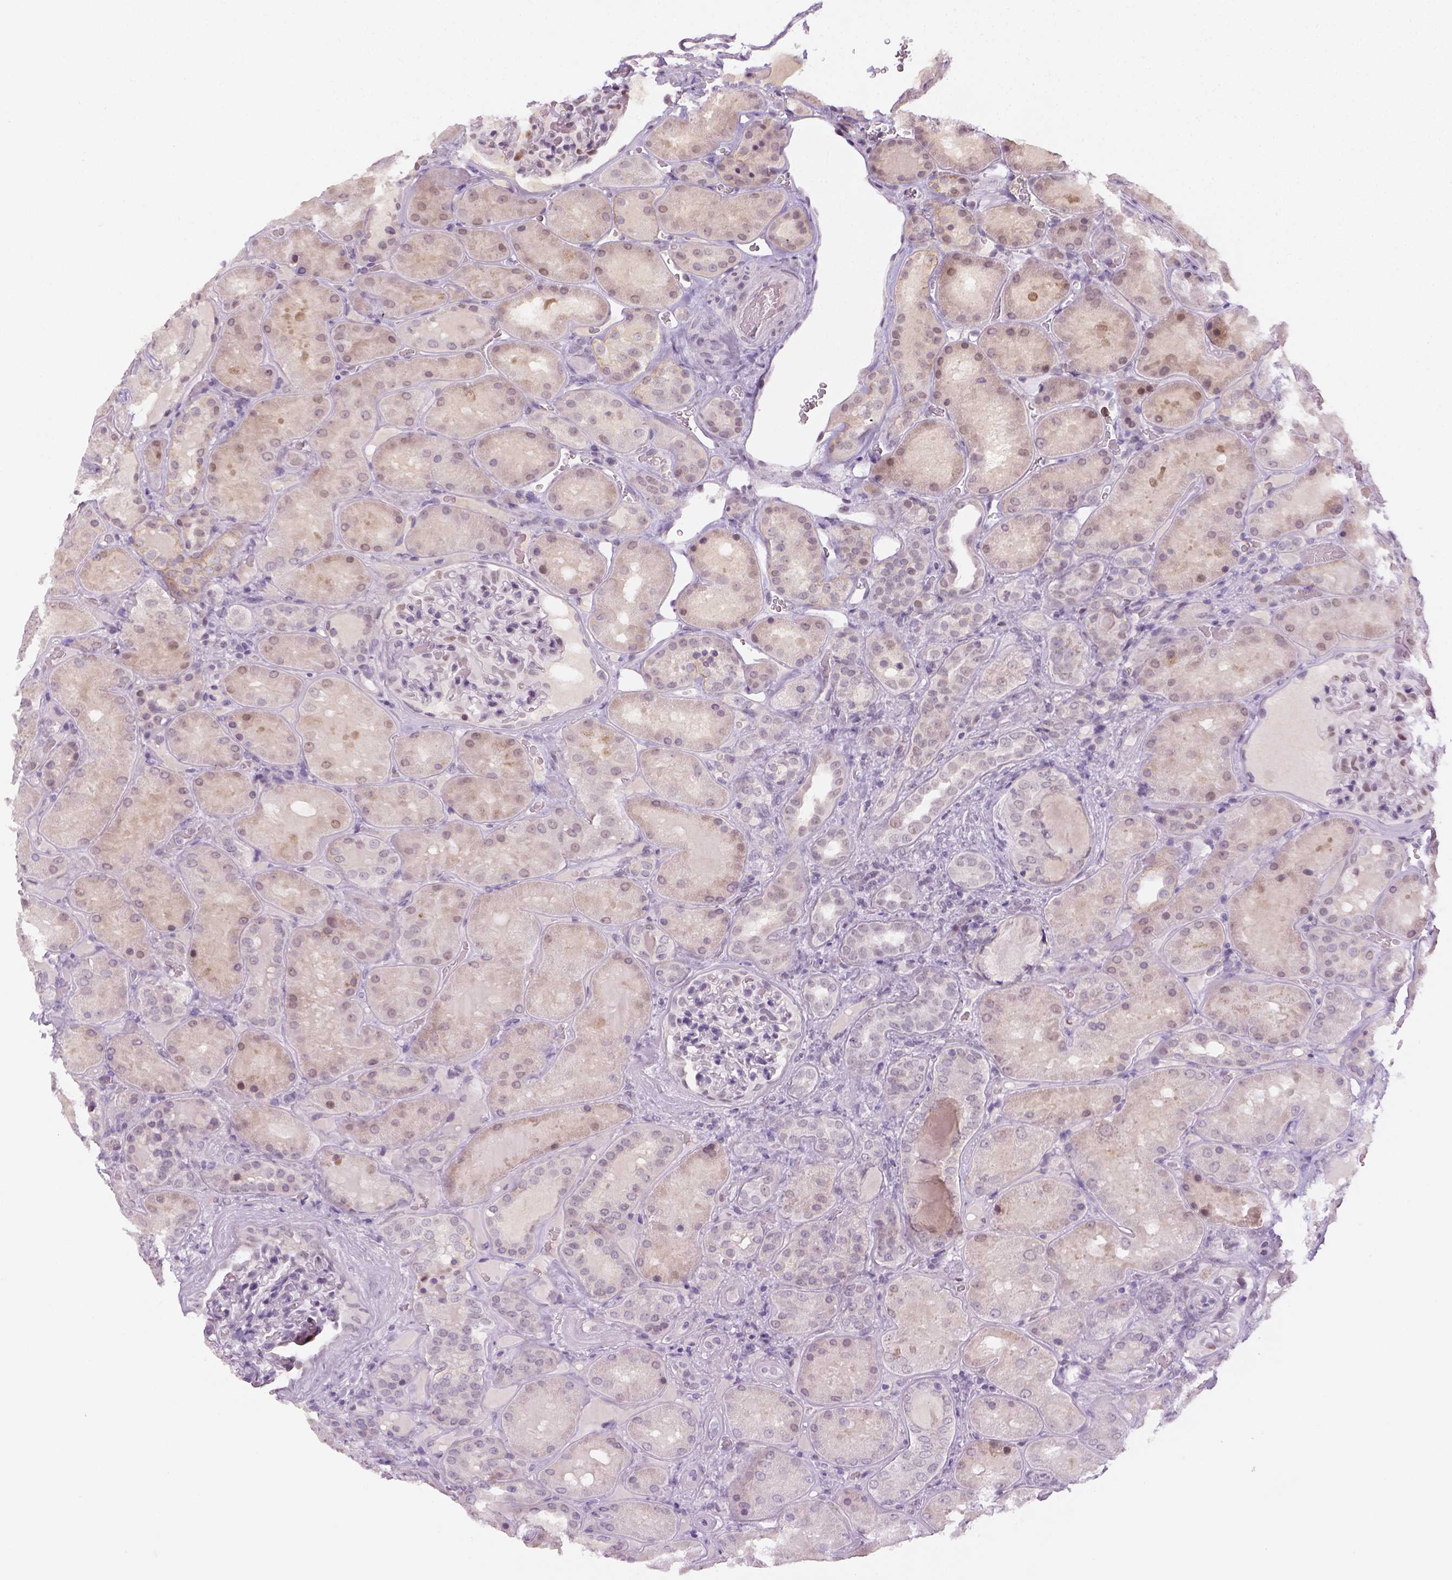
{"staining": {"intensity": "negative", "quantity": "none", "location": "none"}, "tissue": "kidney", "cell_type": "Cells in glomeruli", "image_type": "normal", "snomed": [{"axis": "morphology", "description": "Normal tissue, NOS"}, {"axis": "topography", "description": "Kidney"}], "caption": "This image is of benign kidney stained with IHC to label a protein in brown with the nuclei are counter-stained blue. There is no expression in cells in glomeruli. The staining is performed using DAB brown chromogen with nuclei counter-stained in using hematoxylin.", "gene": "MAGEB3", "patient": {"sex": "male", "age": 73}}